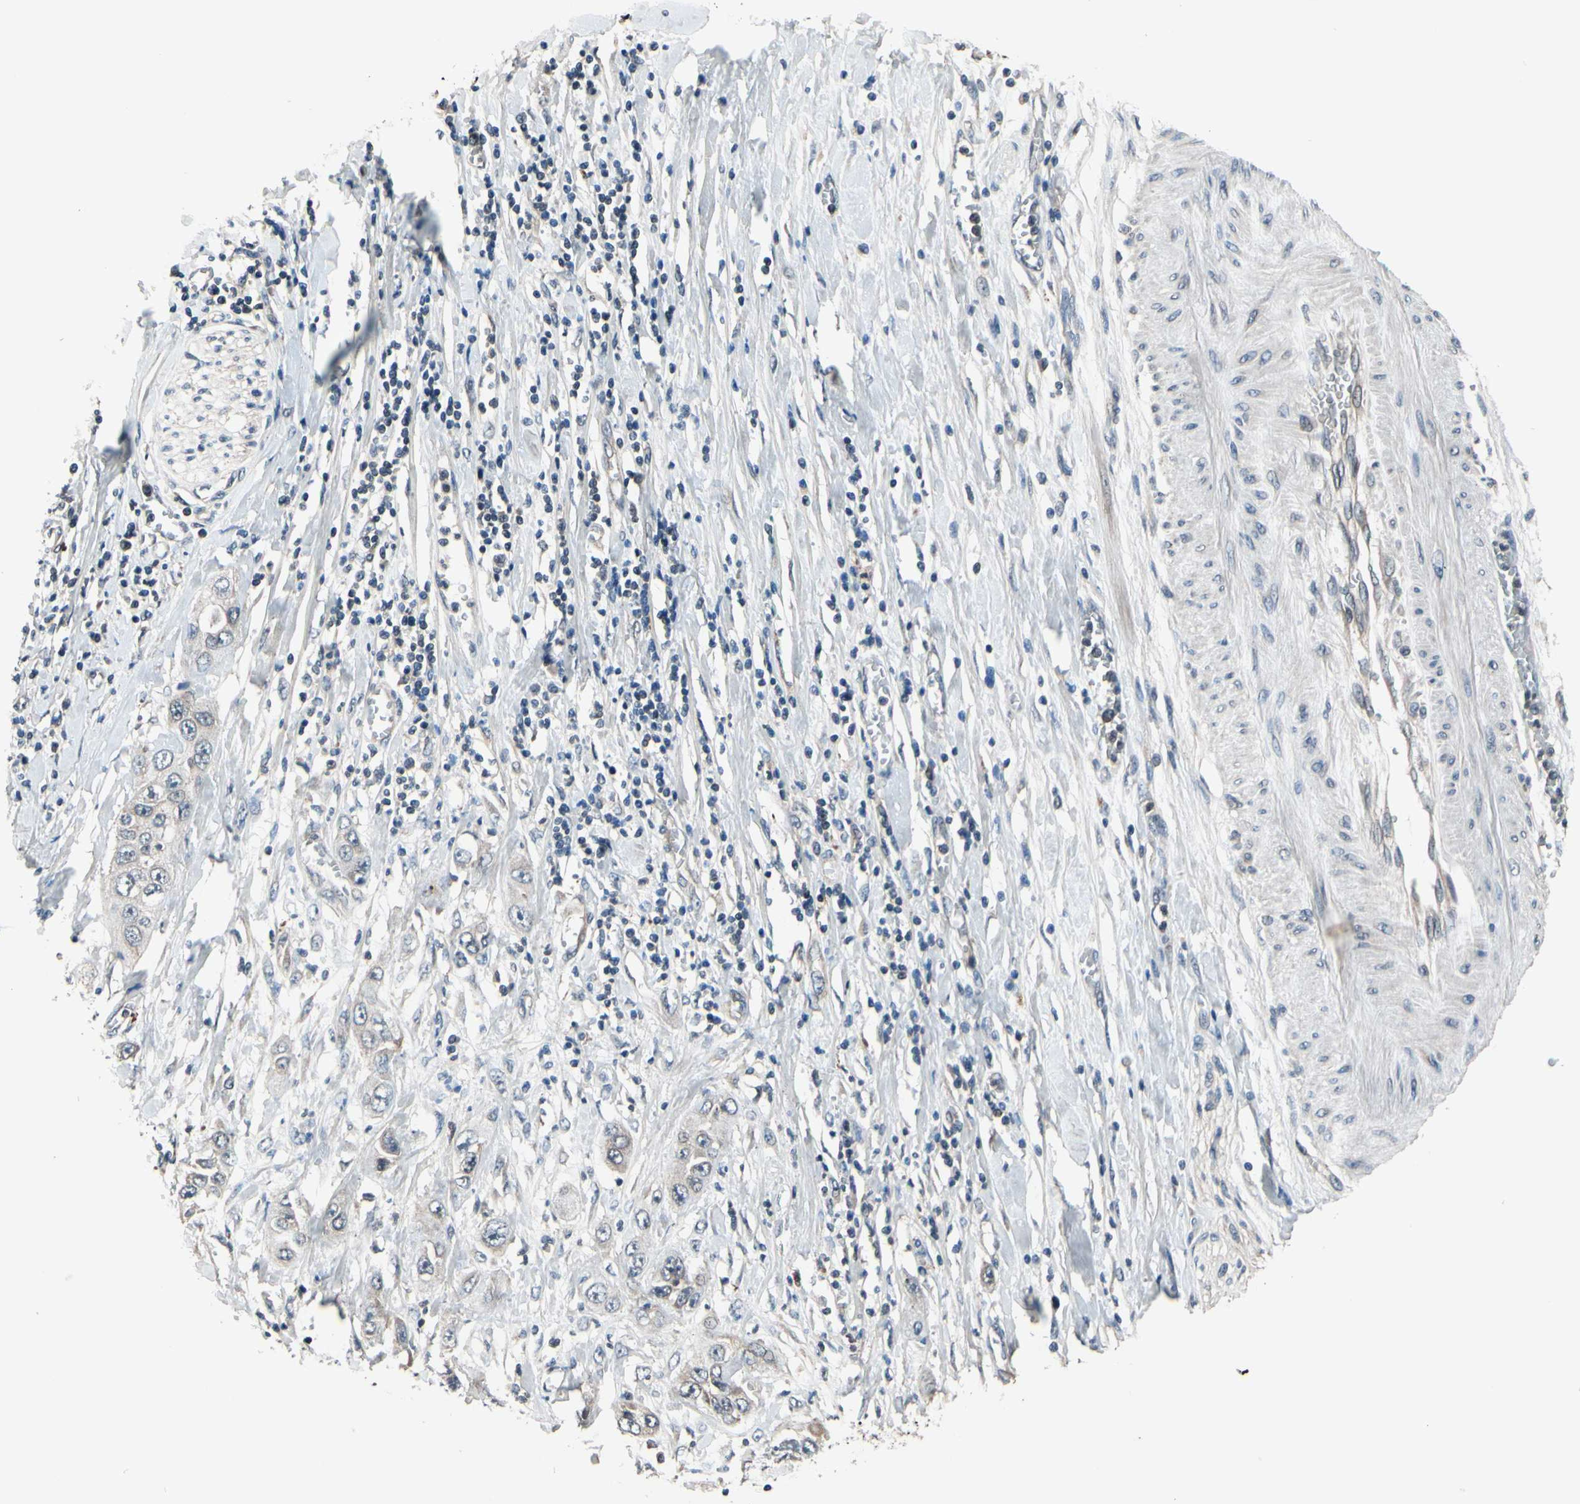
{"staining": {"intensity": "weak", "quantity": "<25%", "location": "cytoplasmic/membranous"}, "tissue": "pancreatic cancer", "cell_type": "Tumor cells", "image_type": "cancer", "snomed": [{"axis": "morphology", "description": "Adenocarcinoma, NOS"}, {"axis": "topography", "description": "Pancreas"}], "caption": "Pancreatic adenocarcinoma was stained to show a protein in brown. There is no significant positivity in tumor cells.", "gene": "MBTPS2", "patient": {"sex": "female", "age": 70}}